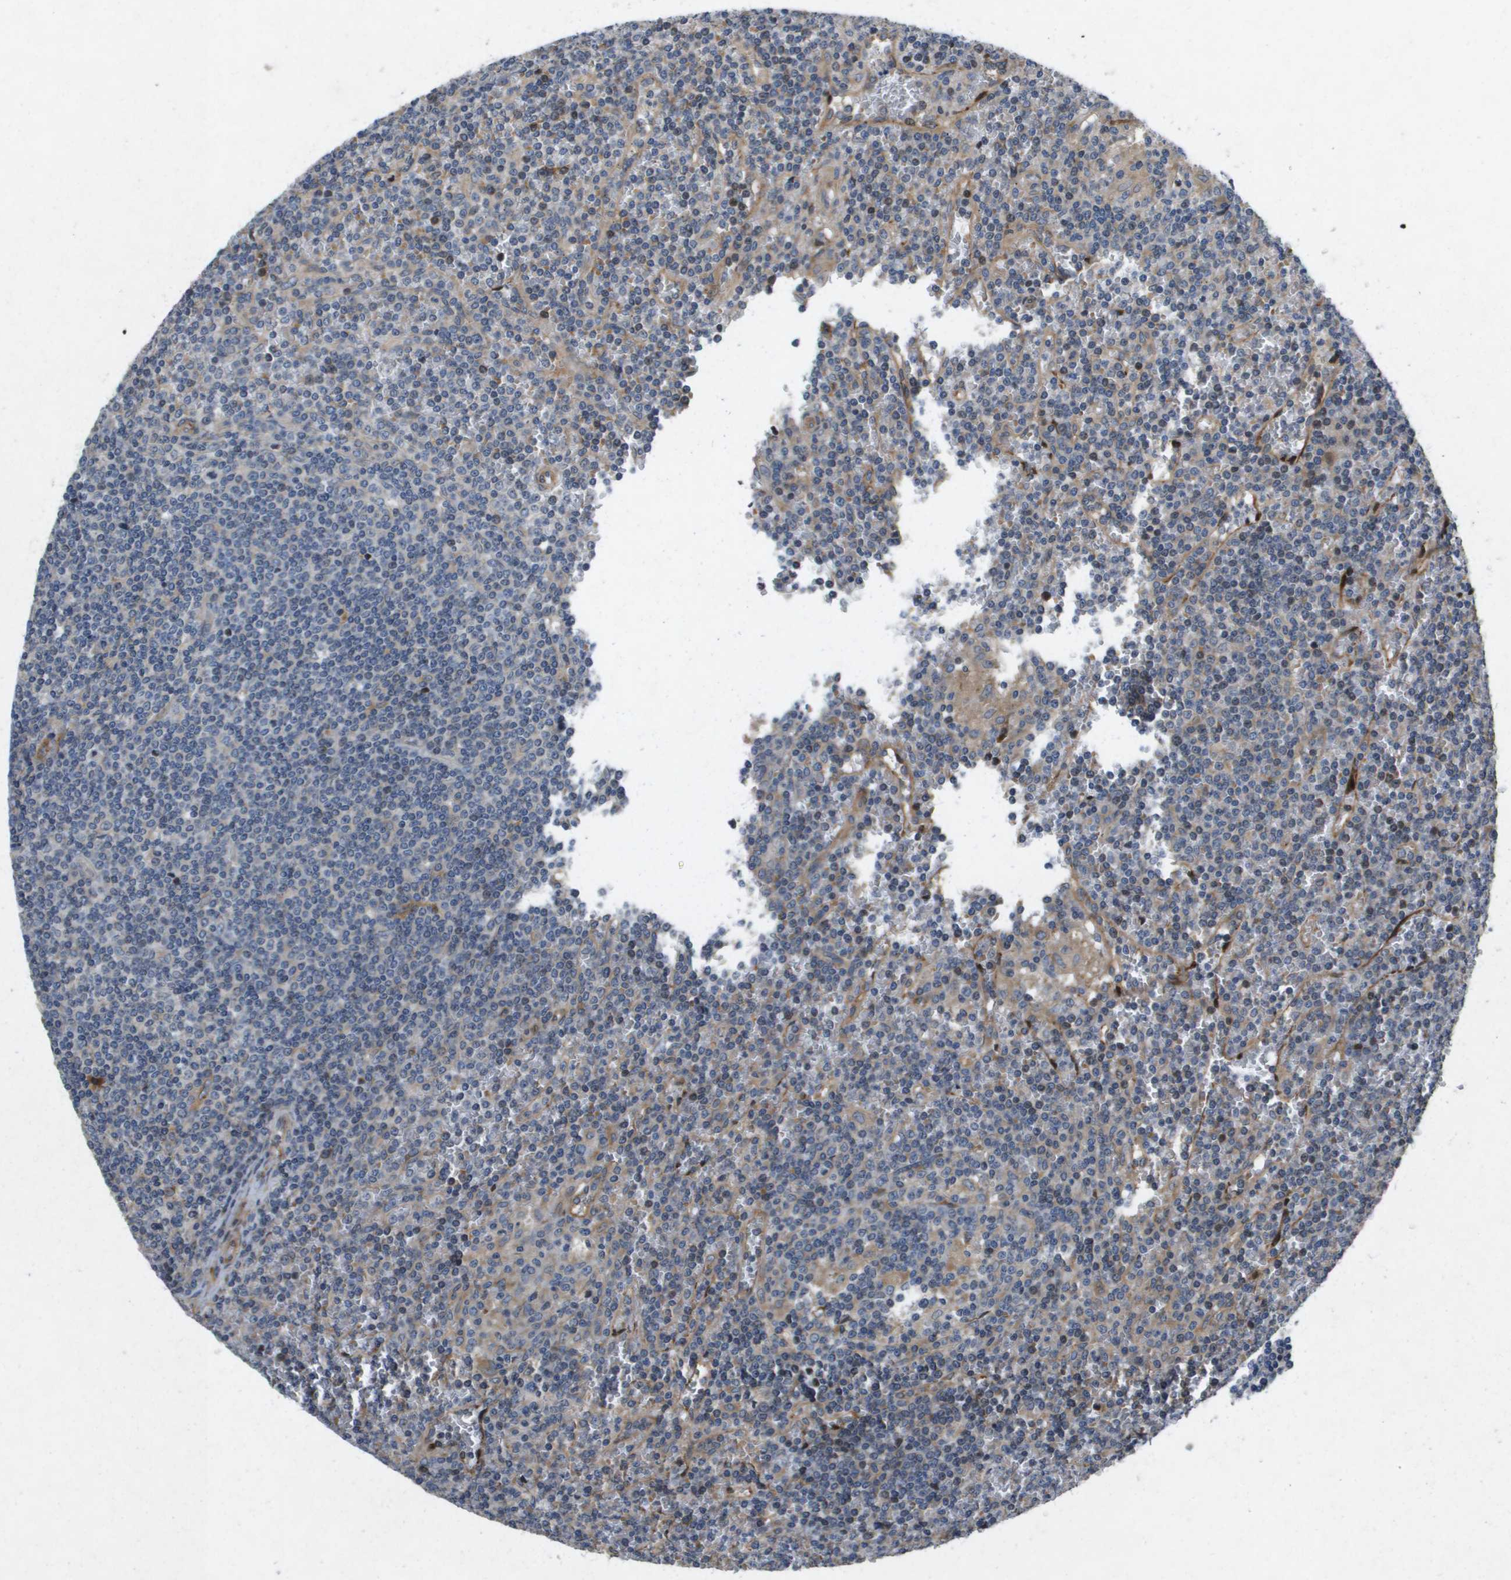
{"staining": {"intensity": "negative", "quantity": "none", "location": "none"}, "tissue": "lymphoma", "cell_type": "Tumor cells", "image_type": "cancer", "snomed": [{"axis": "morphology", "description": "Malignant lymphoma, non-Hodgkin's type, Low grade"}, {"axis": "topography", "description": "Spleen"}], "caption": "Tumor cells show no significant protein expression in lymphoma.", "gene": "ENTPD2", "patient": {"sex": "female", "age": 19}}